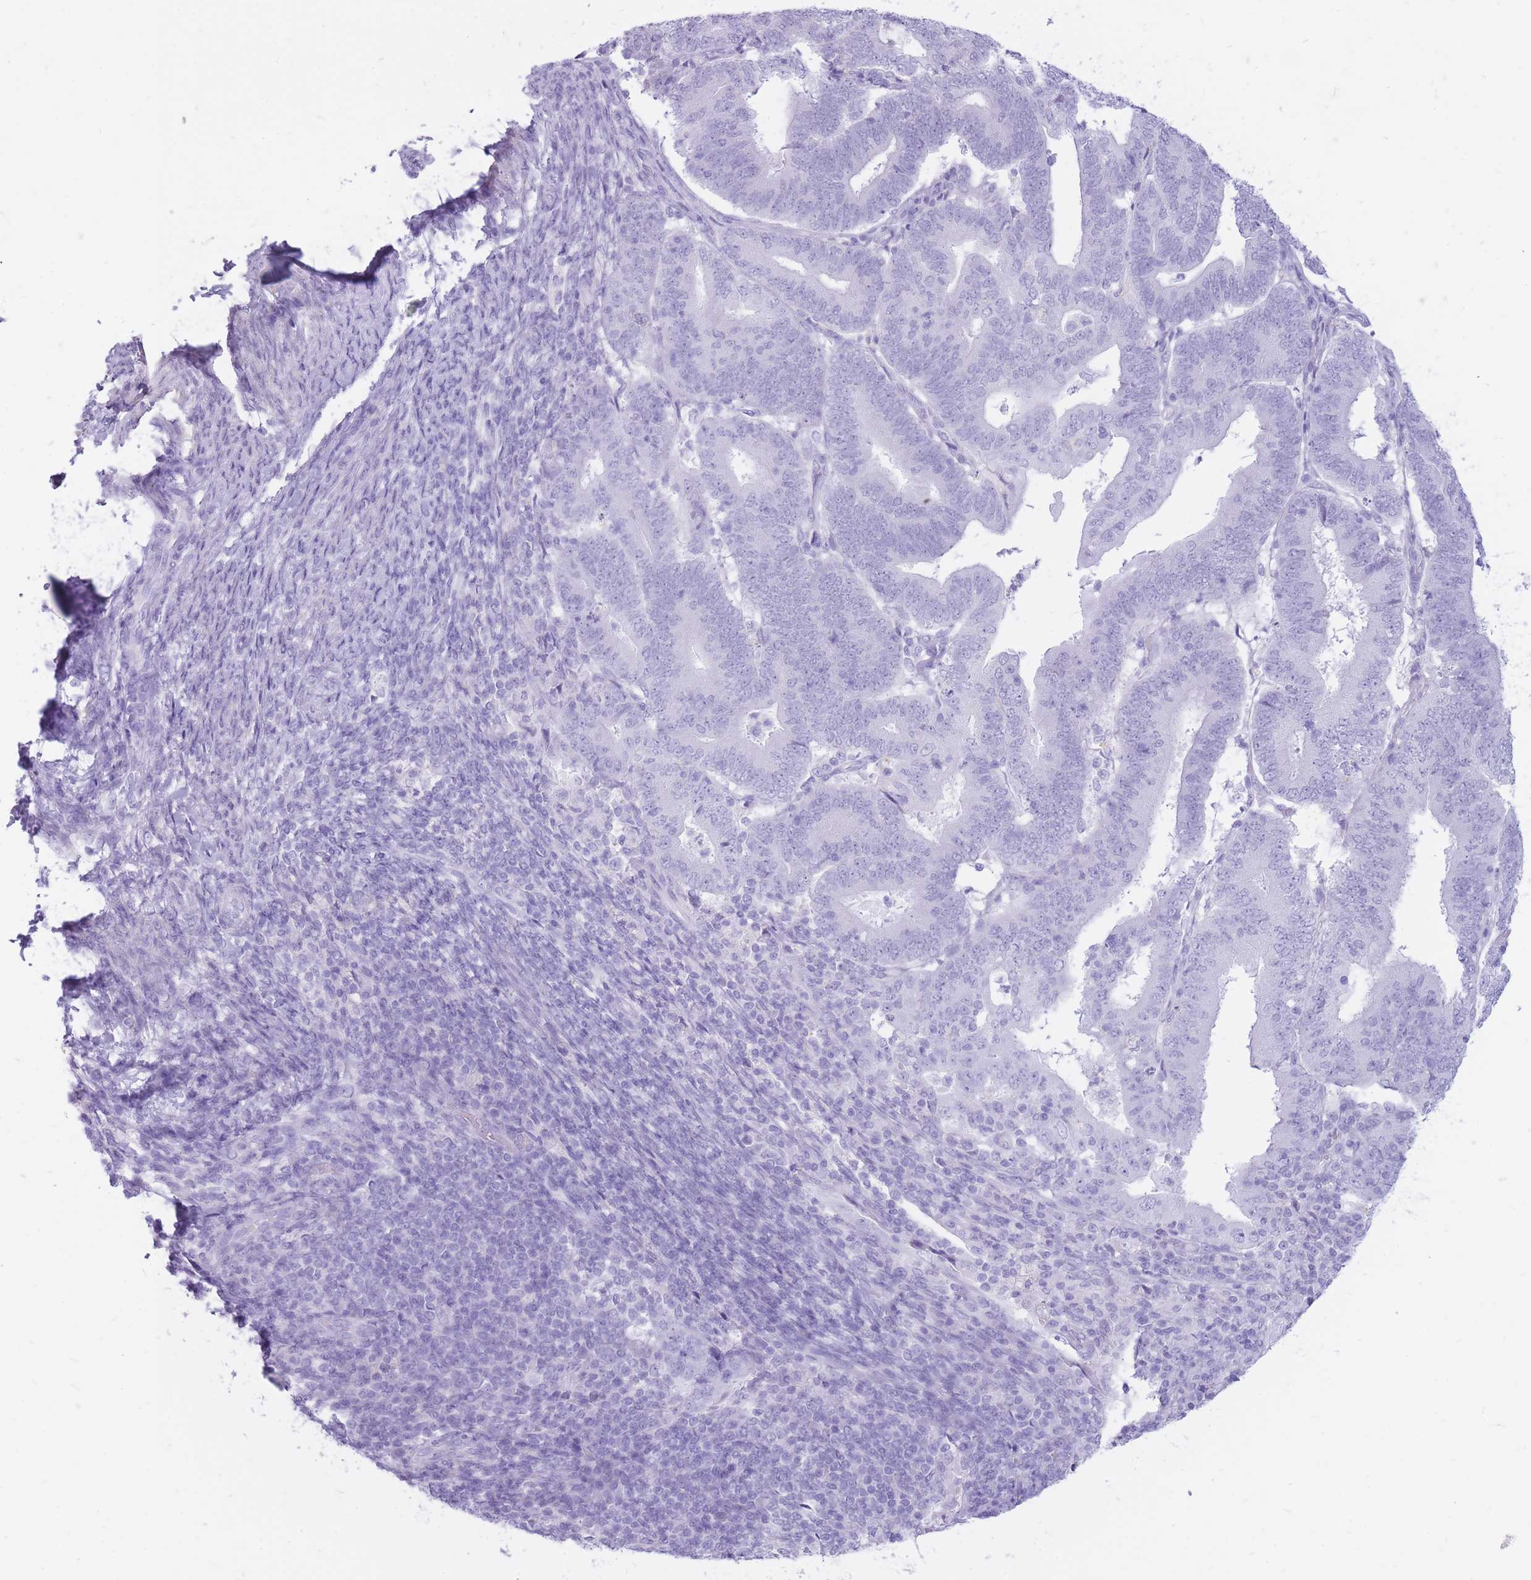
{"staining": {"intensity": "negative", "quantity": "none", "location": "none"}, "tissue": "endometrial cancer", "cell_type": "Tumor cells", "image_type": "cancer", "snomed": [{"axis": "morphology", "description": "Adenocarcinoma, NOS"}, {"axis": "topography", "description": "Endometrium"}], "caption": "Immunohistochemistry photomicrograph of endometrial cancer stained for a protein (brown), which reveals no positivity in tumor cells. (Immunohistochemistry, brightfield microscopy, high magnification).", "gene": "CYP21A2", "patient": {"sex": "female", "age": 70}}